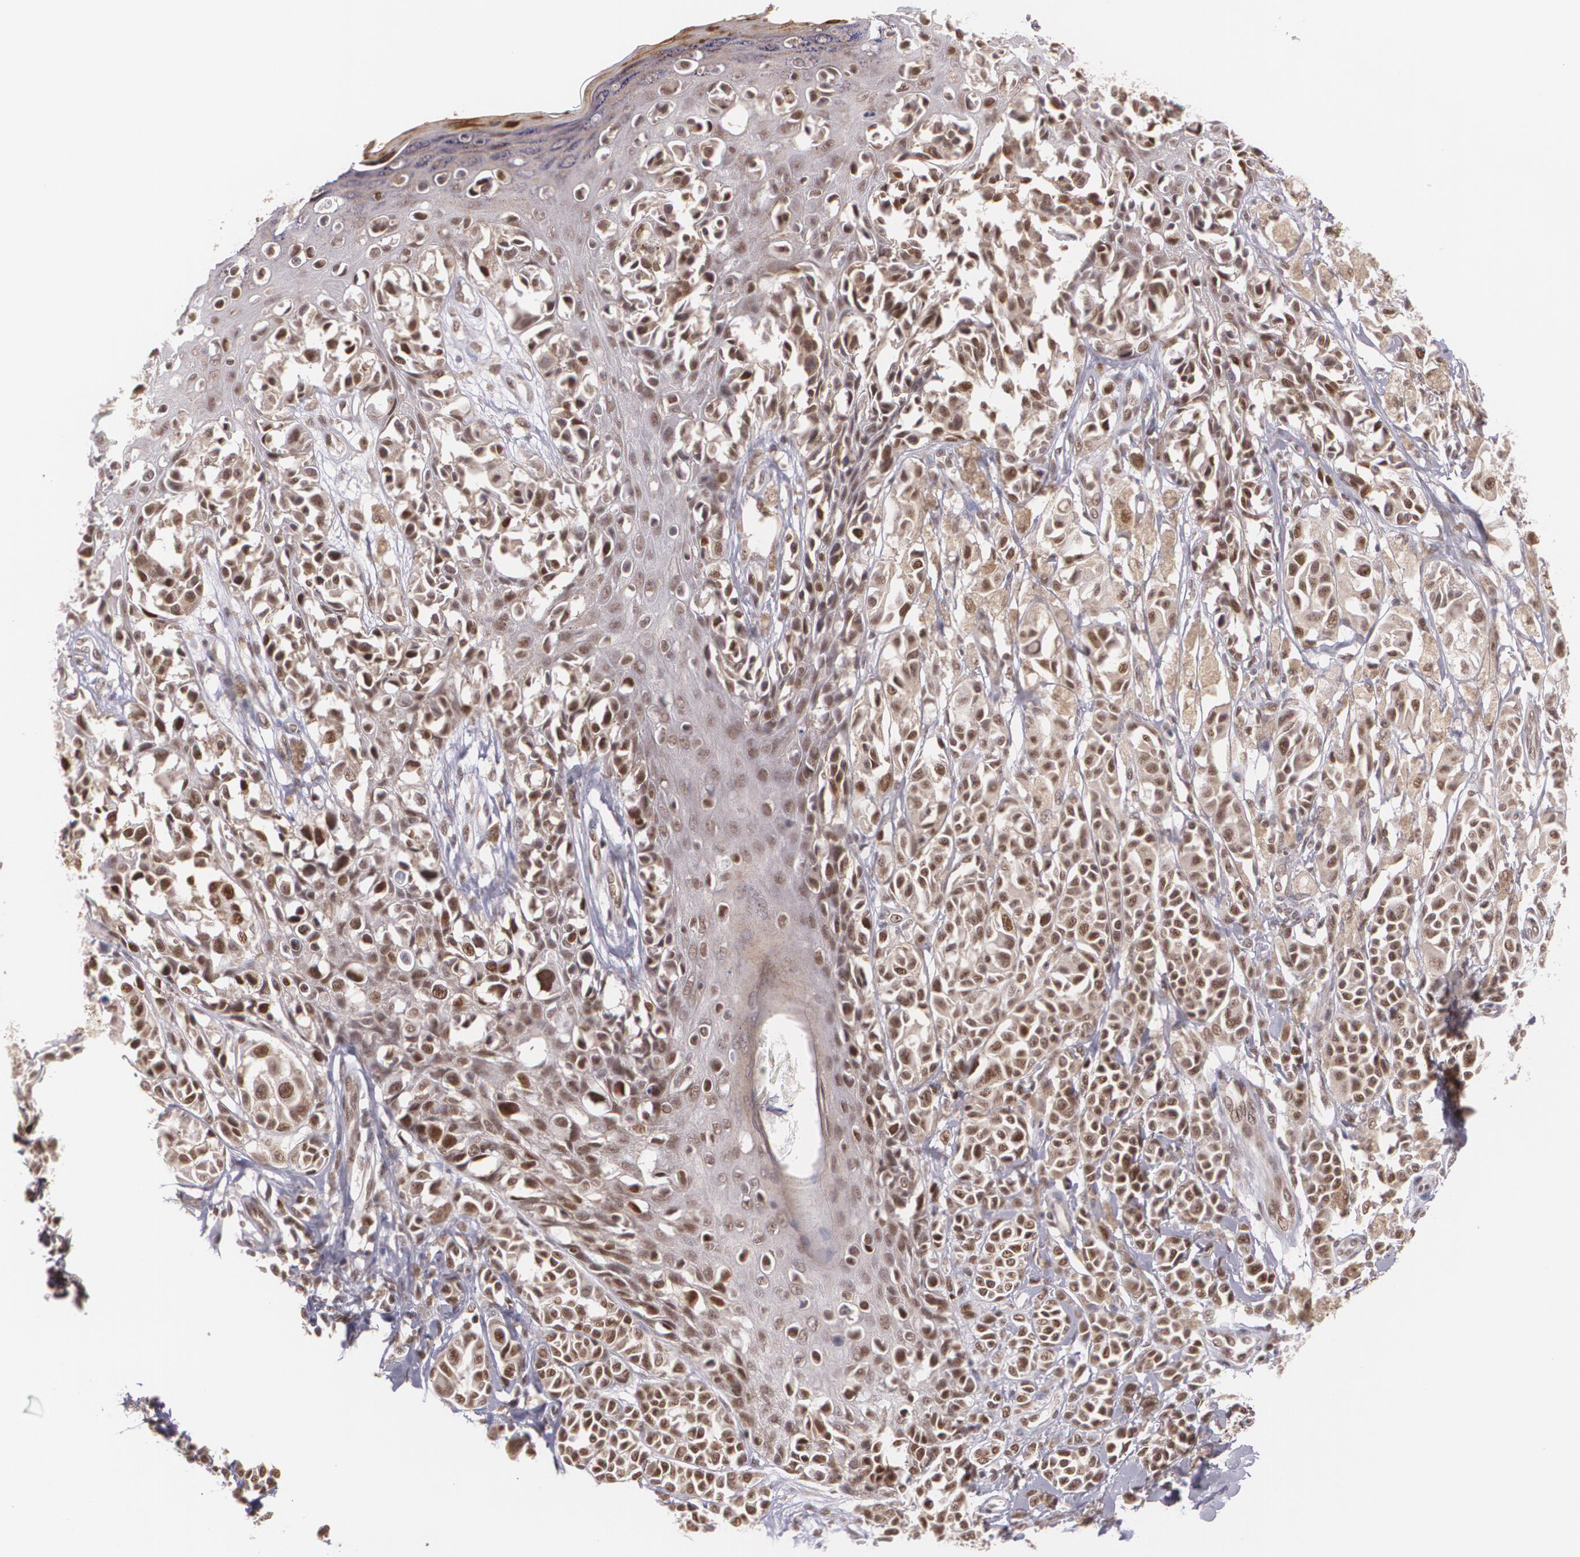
{"staining": {"intensity": "moderate", "quantity": ">75%", "location": "cytoplasmic/membranous,nuclear"}, "tissue": "melanoma", "cell_type": "Tumor cells", "image_type": "cancer", "snomed": [{"axis": "morphology", "description": "Malignant melanoma, NOS"}, {"axis": "topography", "description": "Skin"}], "caption": "This is a photomicrograph of immunohistochemistry staining of melanoma, which shows moderate expression in the cytoplasmic/membranous and nuclear of tumor cells.", "gene": "CUL2", "patient": {"sex": "female", "age": 38}}